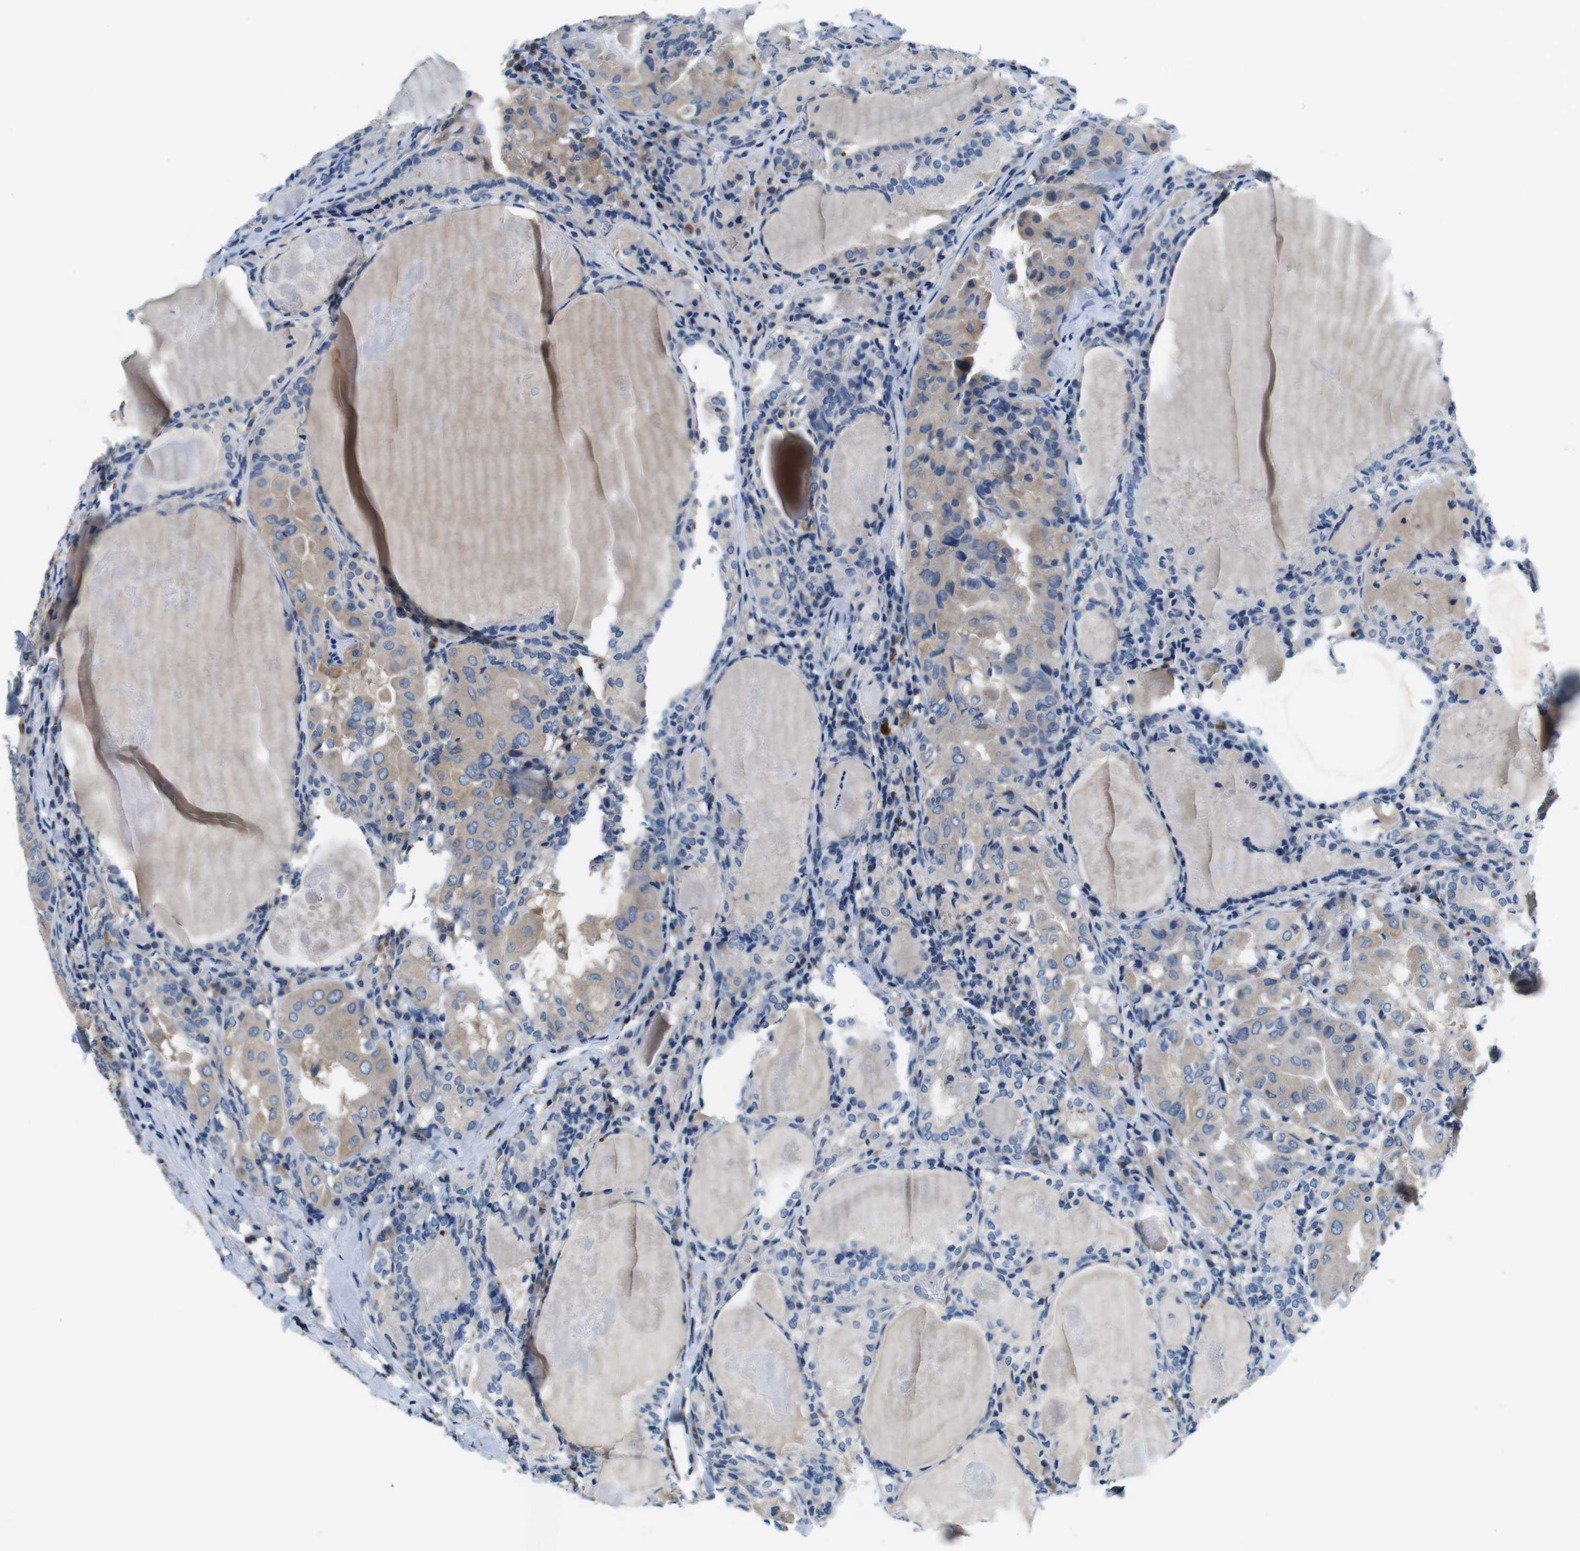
{"staining": {"intensity": "weak", "quantity": ">75%", "location": "cytoplasmic/membranous"}, "tissue": "thyroid cancer", "cell_type": "Tumor cells", "image_type": "cancer", "snomed": [{"axis": "morphology", "description": "Papillary adenocarcinoma, NOS"}, {"axis": "topography", "description": "Thyroid gland"}], "caption": "There is low levels of weak cytoplasmic/membranous positivity in tumor cells of thyroid papillary adenocarcinoma, as demonstrated by immunohistochemical staining (brown color).", "gene": "DENND4C", "patient": {"sex": "female", "age": 42}}